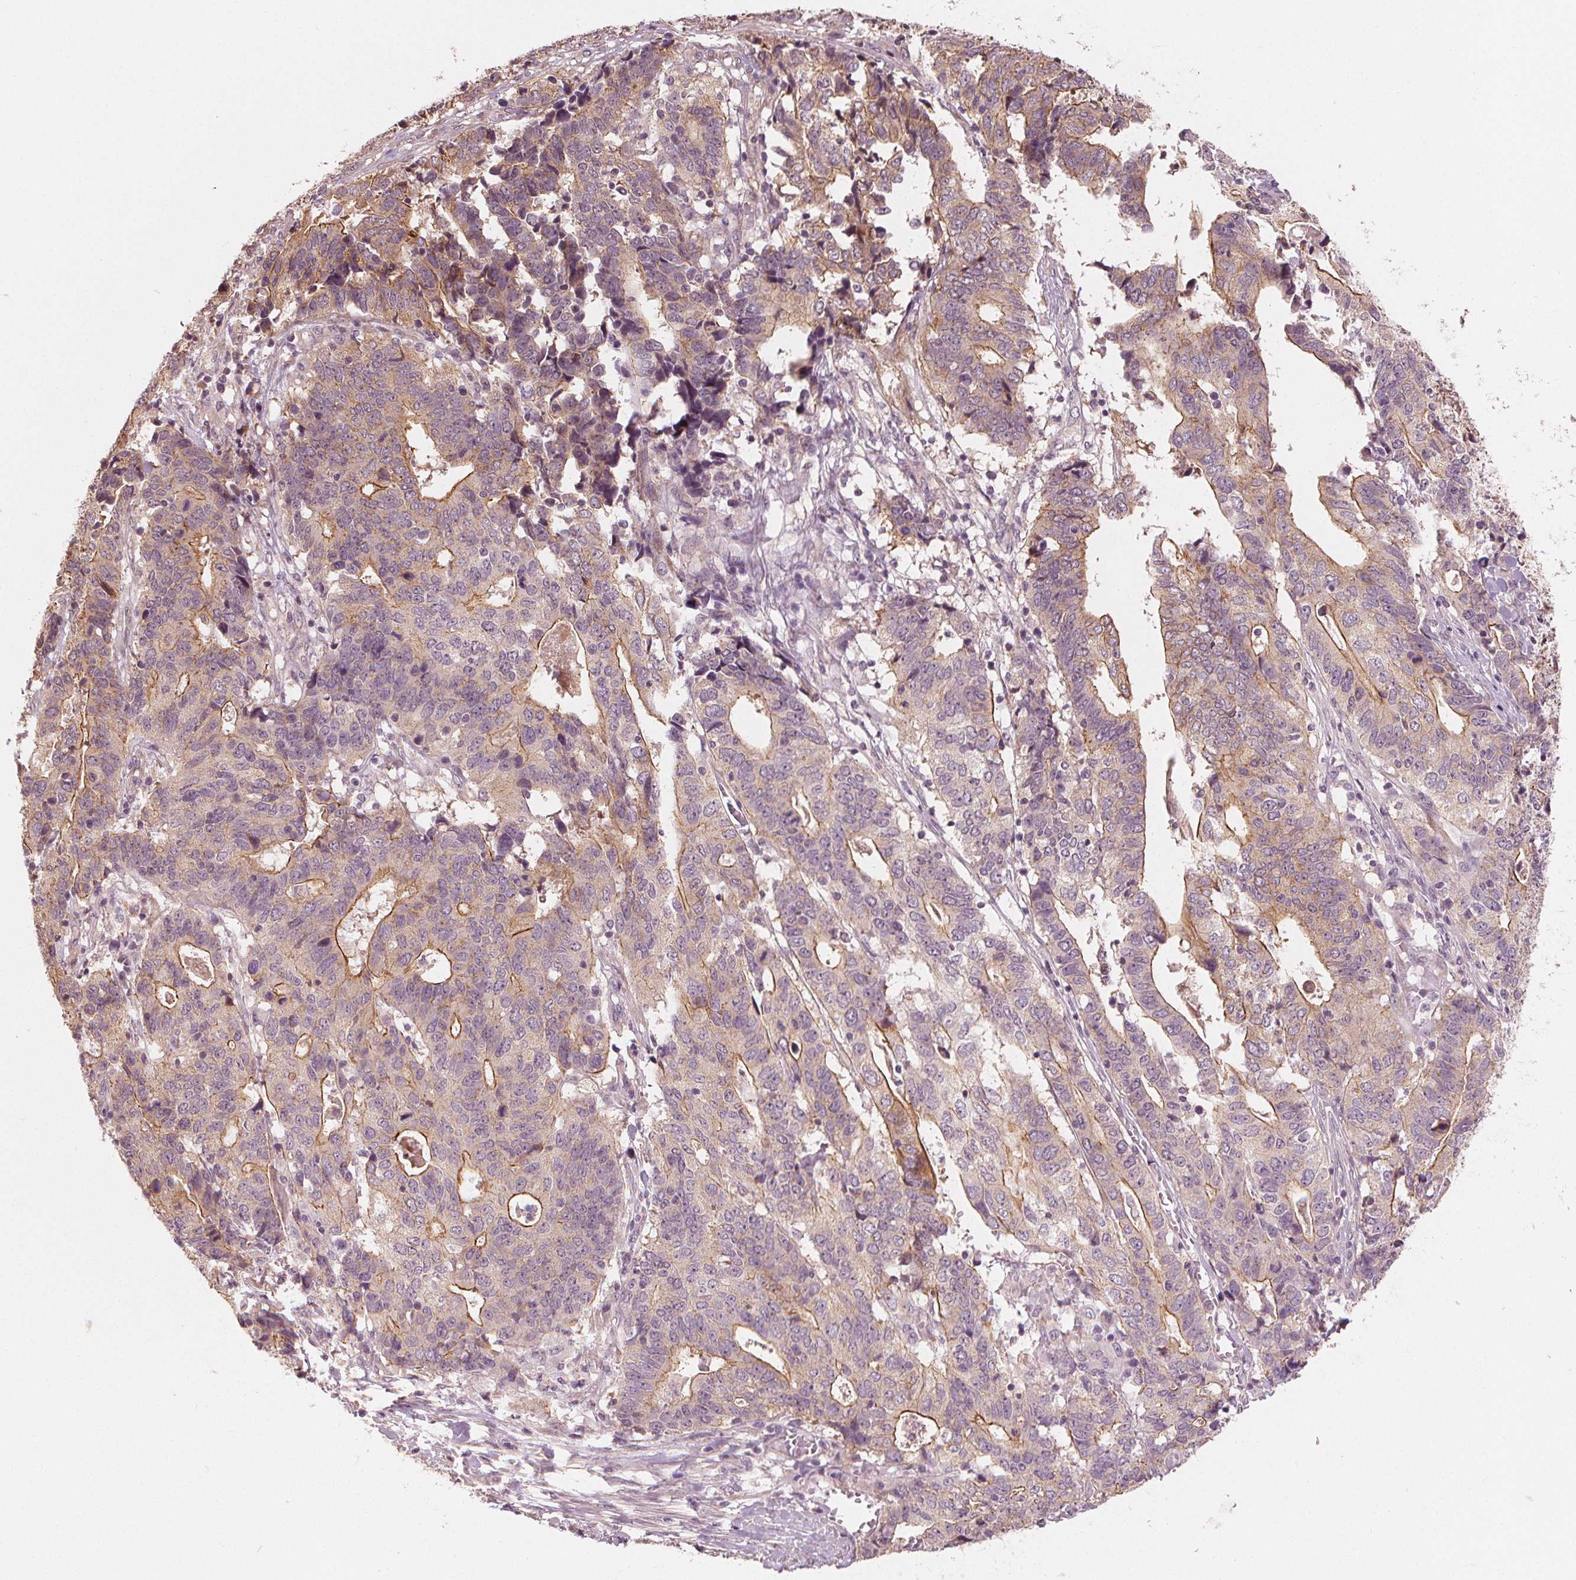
{"staining": {"intensity": "moderate", "quantity": "<25%", "location": "cytoplasmic/membranous"}, "tissue": "stomach cancer", "cell_type": "Tumor cells", "image_type": "cancer", "snomed": [{"axis": "morphology", "description": "Adenocarcinoma, NOS"}, {"axis": "topography", "description": "Stomach, upper"}], "caption": "Moderate cytoplasmic/membranous protein staining is present in about <25% of tumor cells in stomach cancer (adenocarcinoma).", "gene": "CLBA1", "patient": {"sex": "female", "age": 67}}